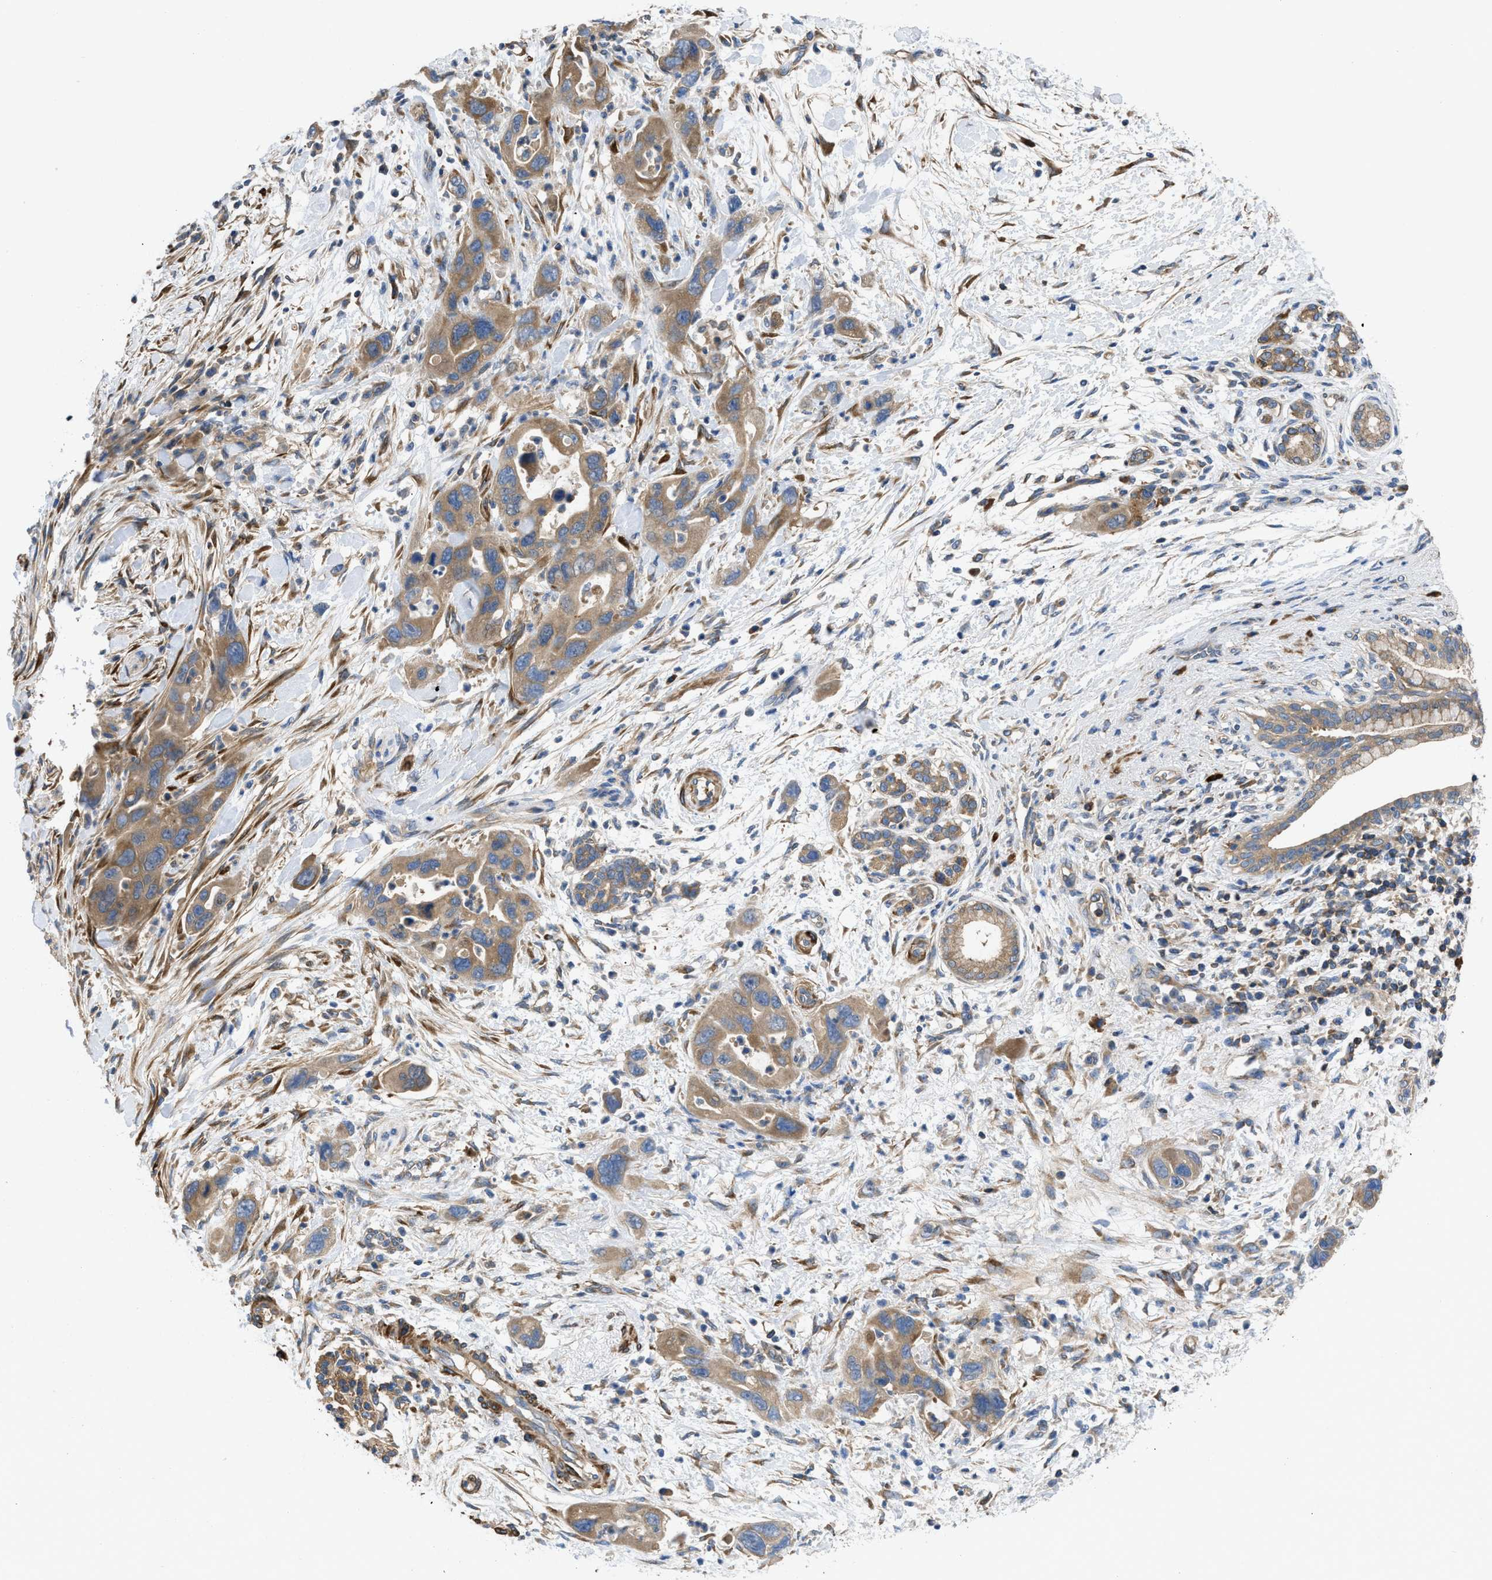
{"staining": {"intensity": "moderate", "quantity": ">75%", "location": "cytoplasmic/membranous"}, "tissue": "pancreatic cancer", "cell_type": "Tumor cells", "image_type": "cancer", "snomed": [{"axis": "morphology", "description": "Normal tissue, NOS"}, {"axis": "morphology", "description": "Adenocarcinoma, NOS"}, {"axis": "topography", "description": "Pancreas"}], "caption": "A high-resolution histopathology image shows immunohistochemistry (IHC) staining of adenocarcinoma (pancreatic), which displays moderate cytoplasmic/membranous positivity in approximately >75% of tumor cells.", "gene": "CHKB", "patient": {"sex": "female", "age": 71}}